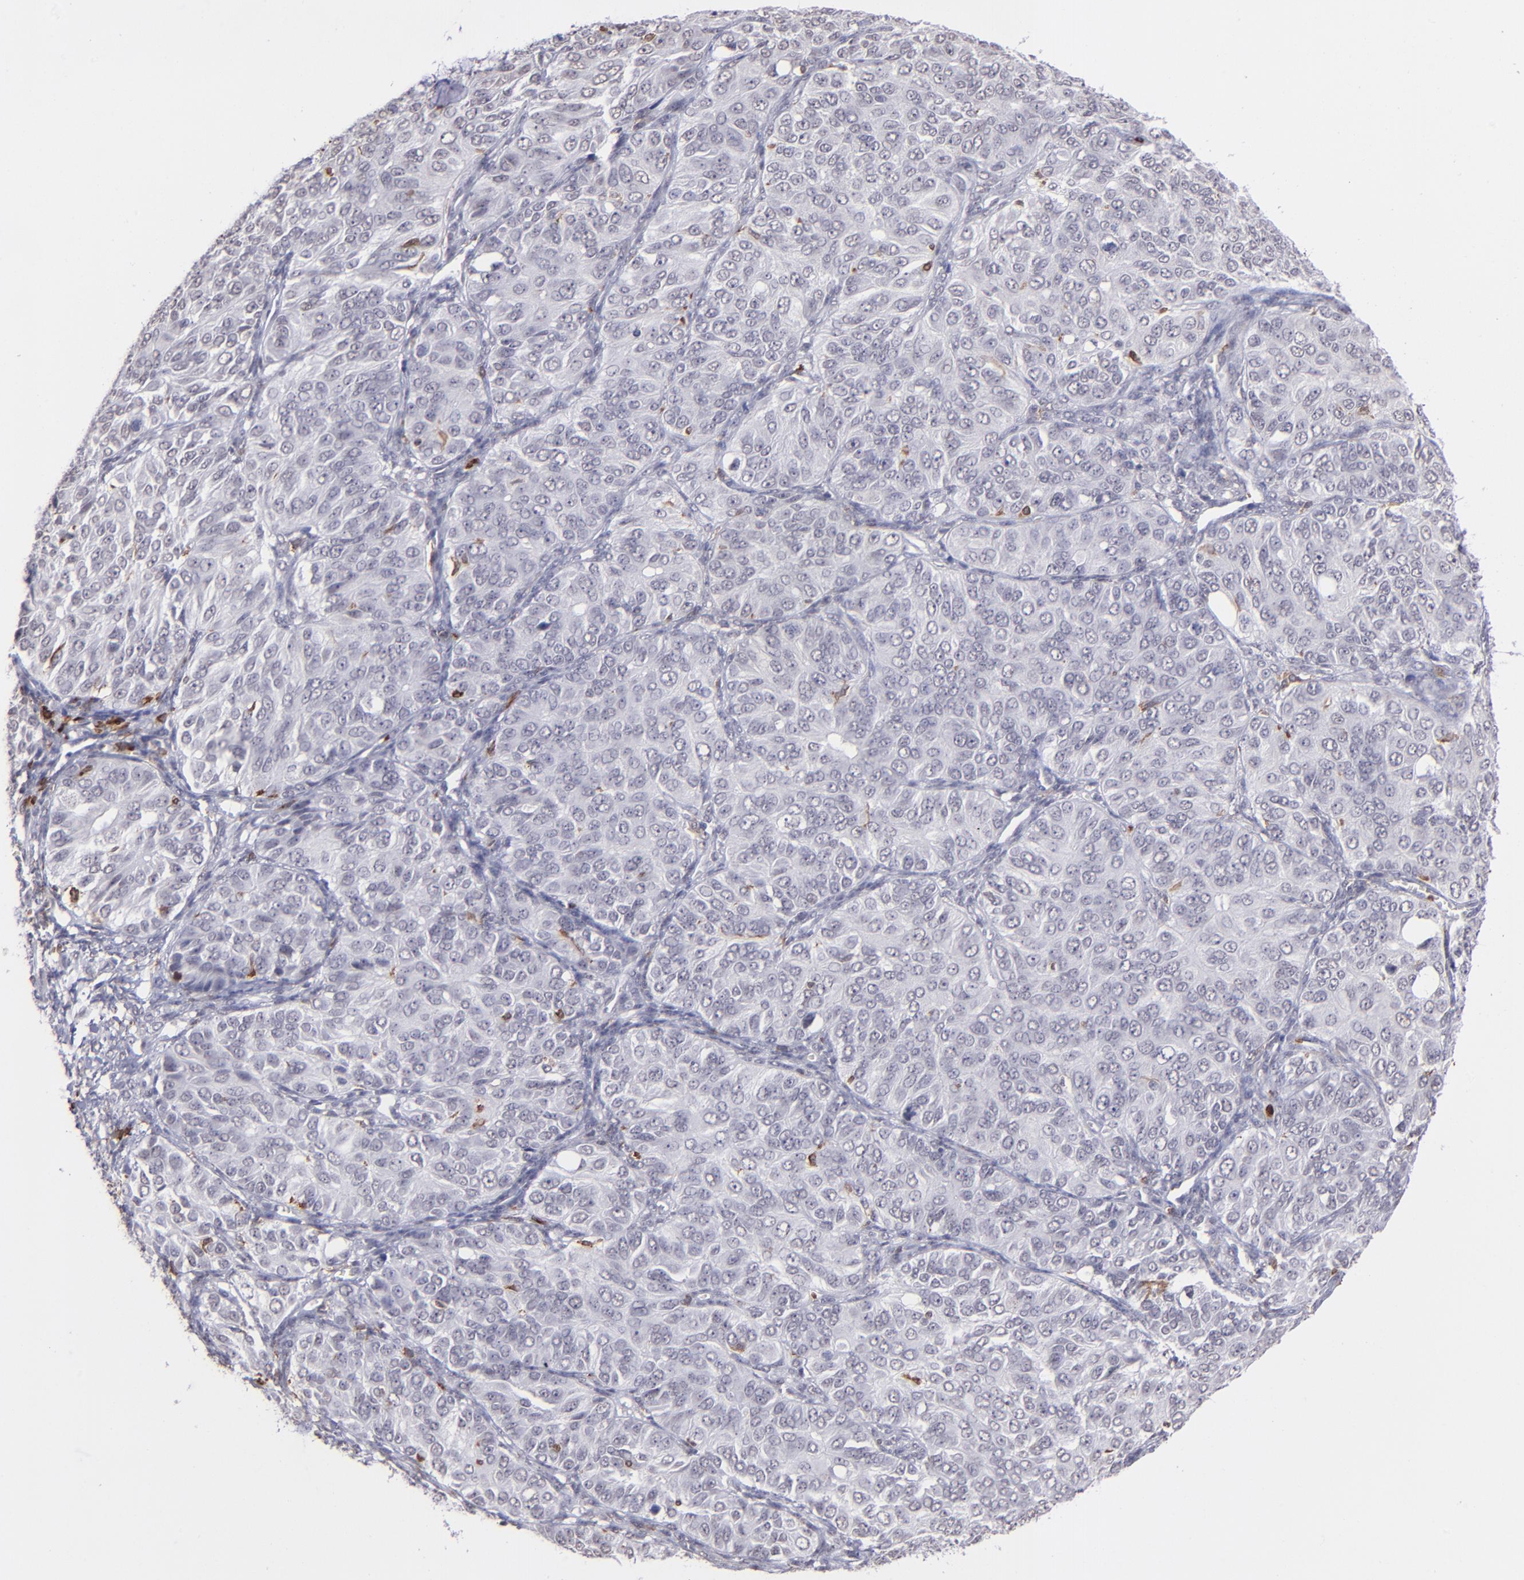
{"staining": {"intensity": "negative", "quantity": "none", "location": "none"}, "tissue": "ovarian cancer", "cell_type": "Tumor cells", "image_type": "cancer", "snomed": [{"axis": "morphology", "description": "Carcinoma, endometroid"}, {"axis": "topography", "description": "Ovary"}], "caption": "Immunohistochemistry of human endometroid carcinoma (ovarian) demonstrates no expression in tumor cells.", "gene": "NCF2", "patient": {"sex": "female", "age": 51}}